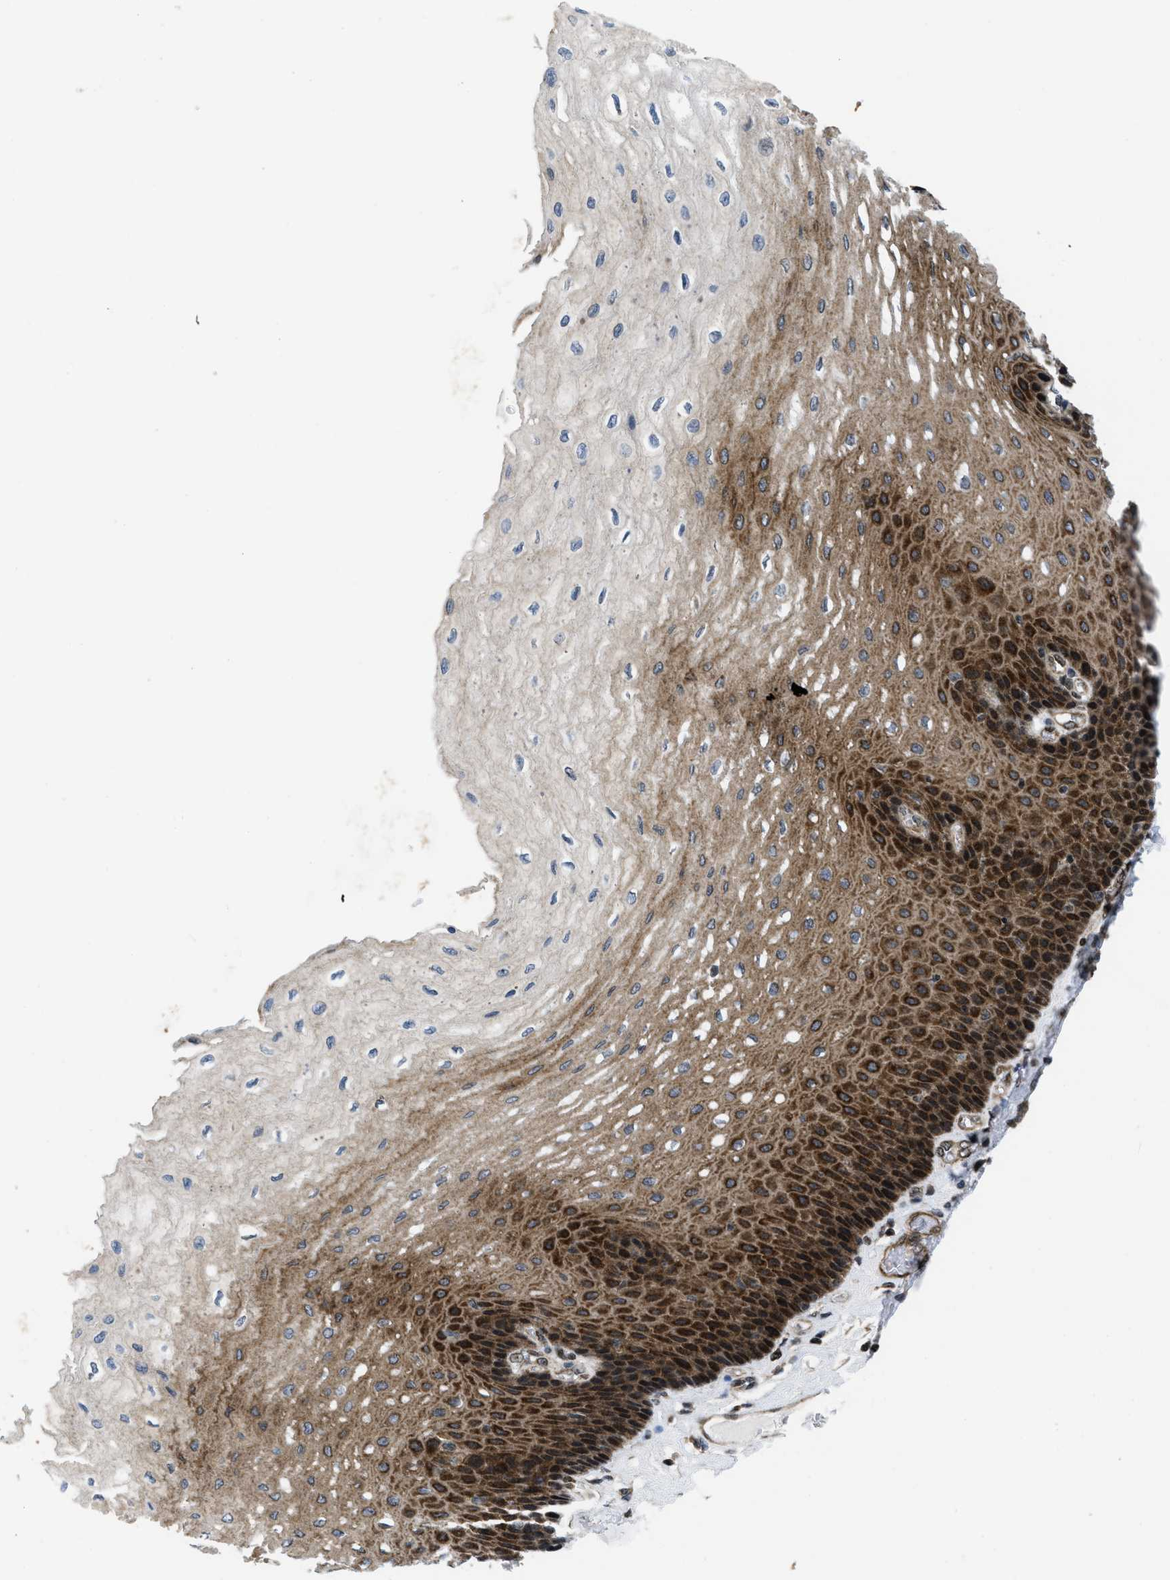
{"staining": {"intensity": "strong", "quantity": ">75%", "location": "cytoplasmic/membranous"}, "tissue": "esophagus", "cell_type": "Squamous epithelial cells", "image_type": "normal", "snomed": [{"axis": "morphology", "description": "Normal tissue, NOS"}, {"axis": "topography", "description": "Esophagus"}], "caption": "Esophagus stained for a protein (brown) displays strong cytoplasmic/membranous positive staining in about >75% of squamous epithelial cells.", "gene": "PPP2CB", "patient": {"sex": "female", "age": 72}}